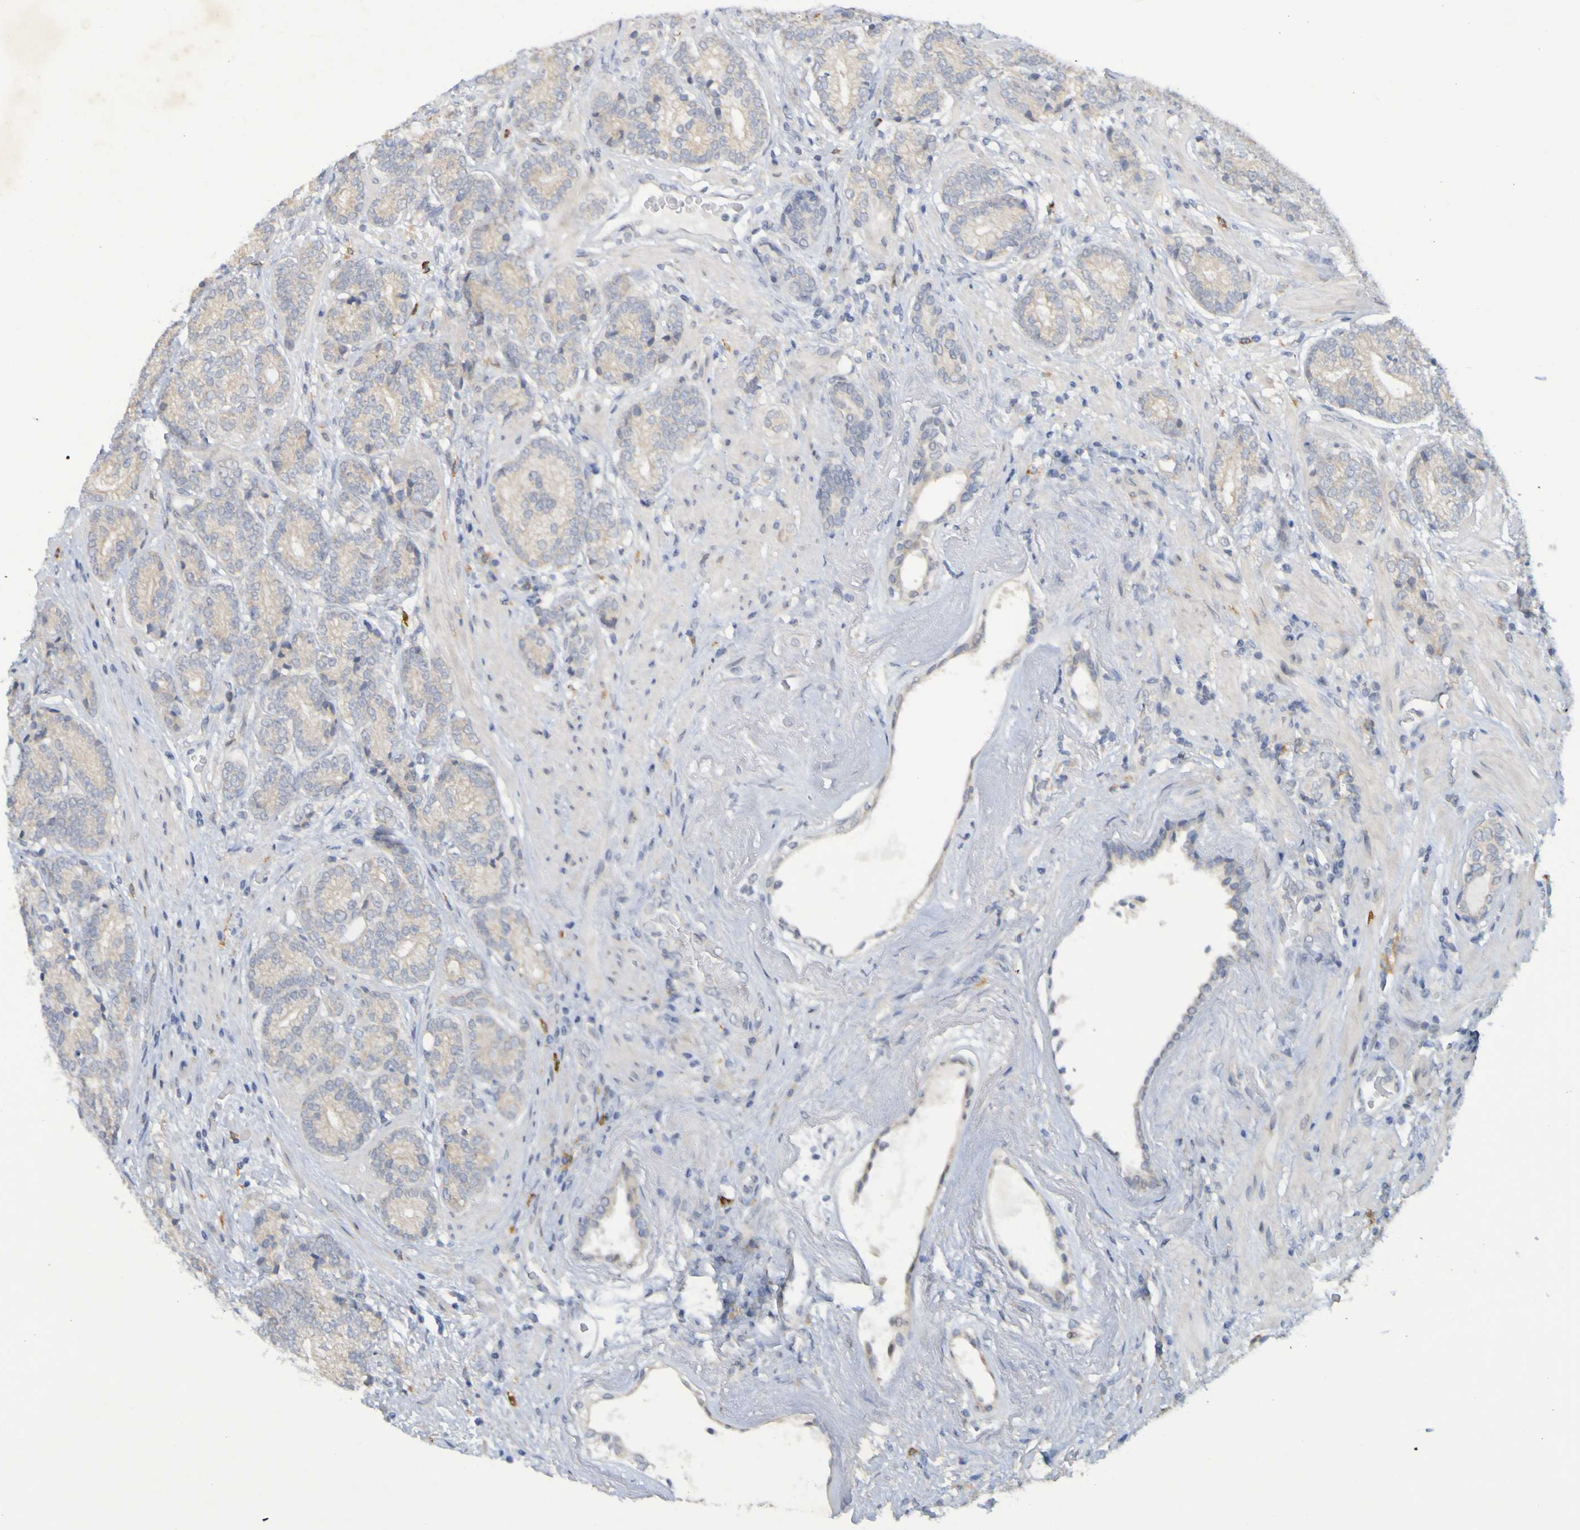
{"staining": {"intensity": "weak", "quantity": ">75%", "location": "cytoplasmic/membranous"}, "tissue": "prostate cancer", "cell_type": "Tumor cells", "image_type": "cancer", "snomed": [{"axis": "morphology", "description": "Adenocarcinoma, High grade"}, {"axis": "topography", "description": "Prostate"}], "caption": "This image exhibits high-grade adenocarcinoma (prostate) stained with immunohistochemistry (IHC) to label a protein in brown. The cytoplasmic/membranous of tumor cells show weak positivity for the protein. Nuclei are counter-stained blue.", "gene": "LILRB5", "patient": {"sex": "male", "age": 61}}